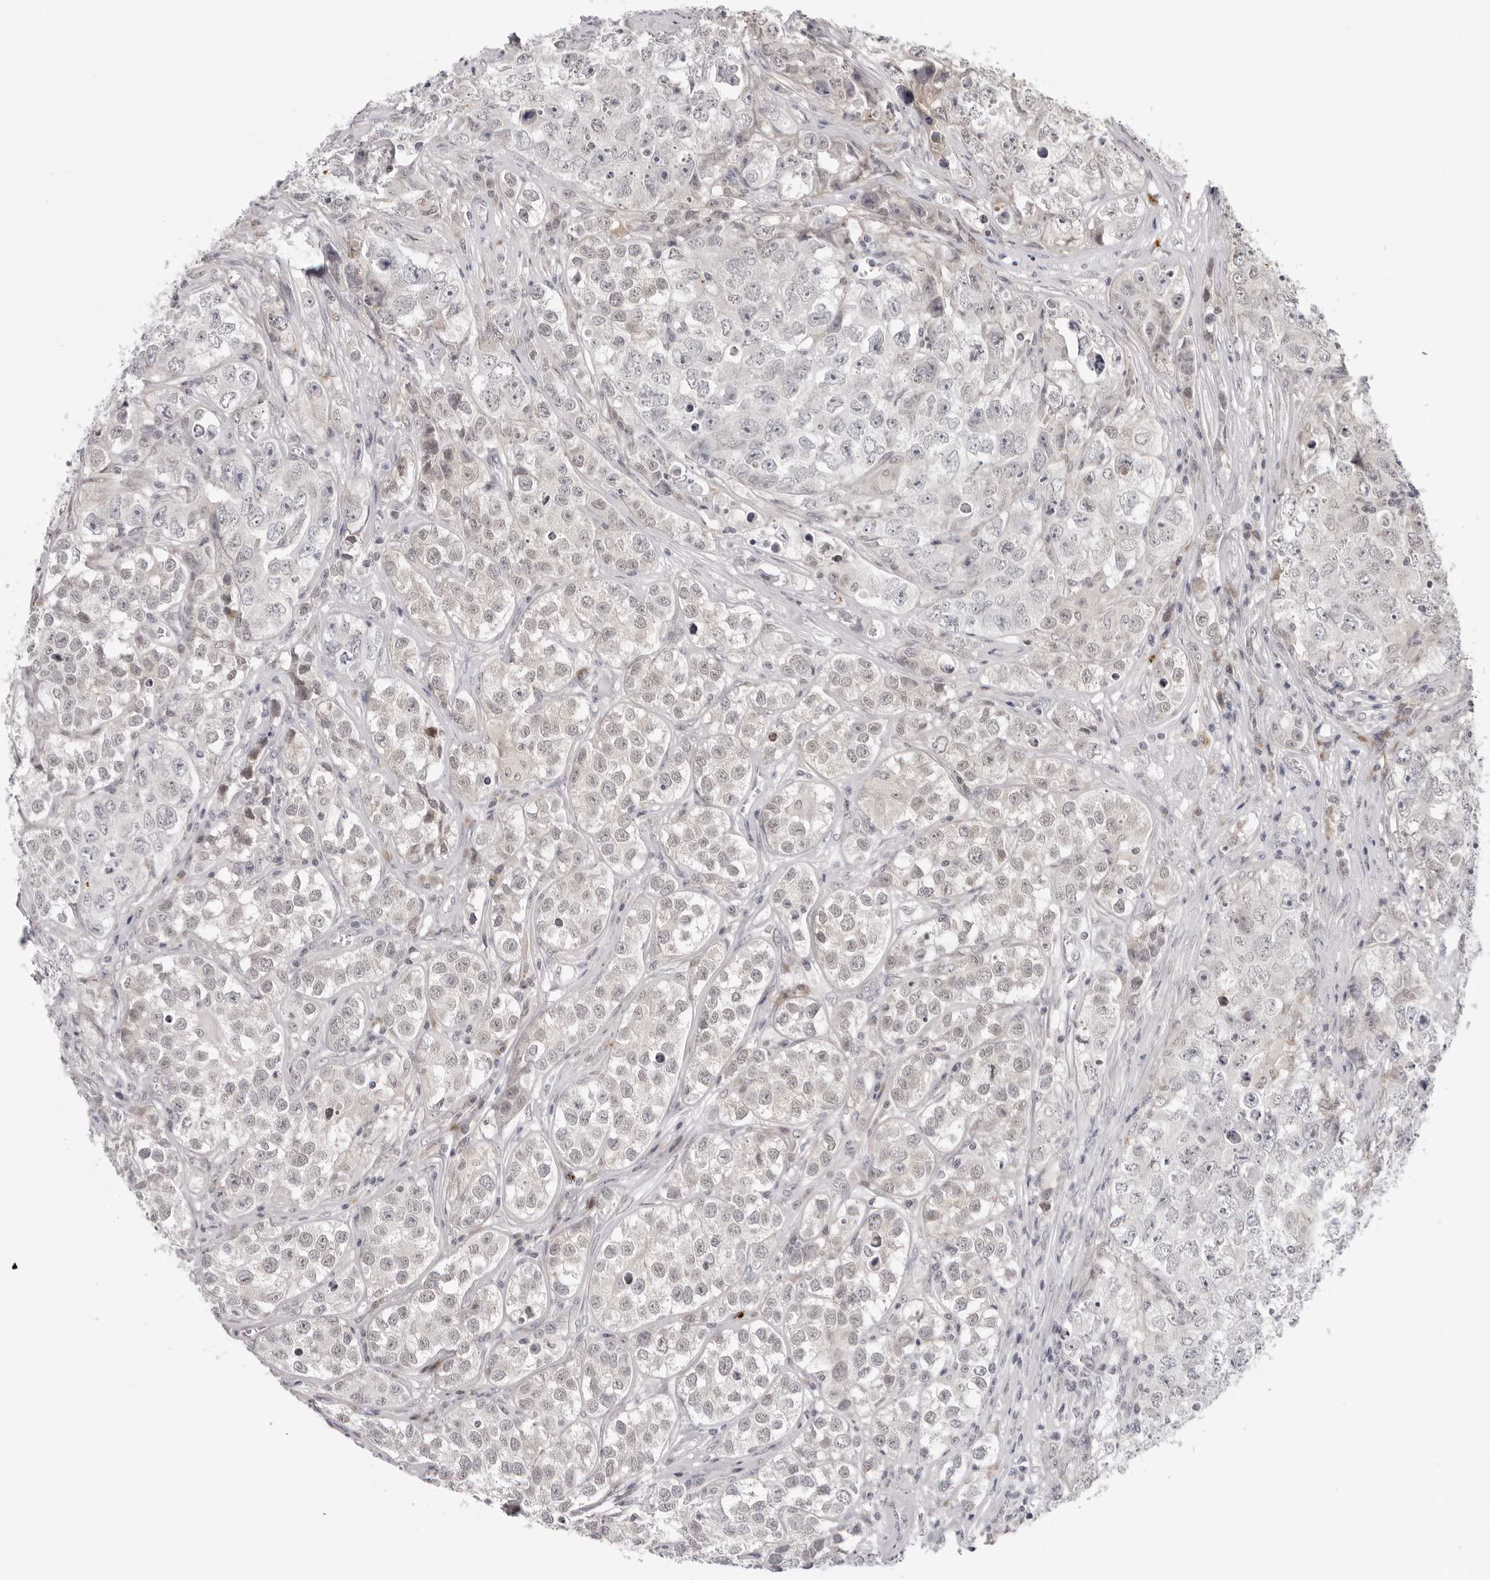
{"staining": {"intensity": "negative", "quantity": "none", "location": "none"}, "tissue": "testis cancer", "cell_type": "Tumor cells", "image_type": "cancer", "snomed": [{"axis": "morphology", "description": "Seminoma, NOS"}, {"axis": "morphology", "description": "Carcinoma, Embryonal, NOS"}, {"axis": "topography", "description": "Testis"}], "caption": "Tumor cells show no significant expression in testis cancer.", "gene": "PRUNE1", "patient": {"sex": "male", "age": 43}}